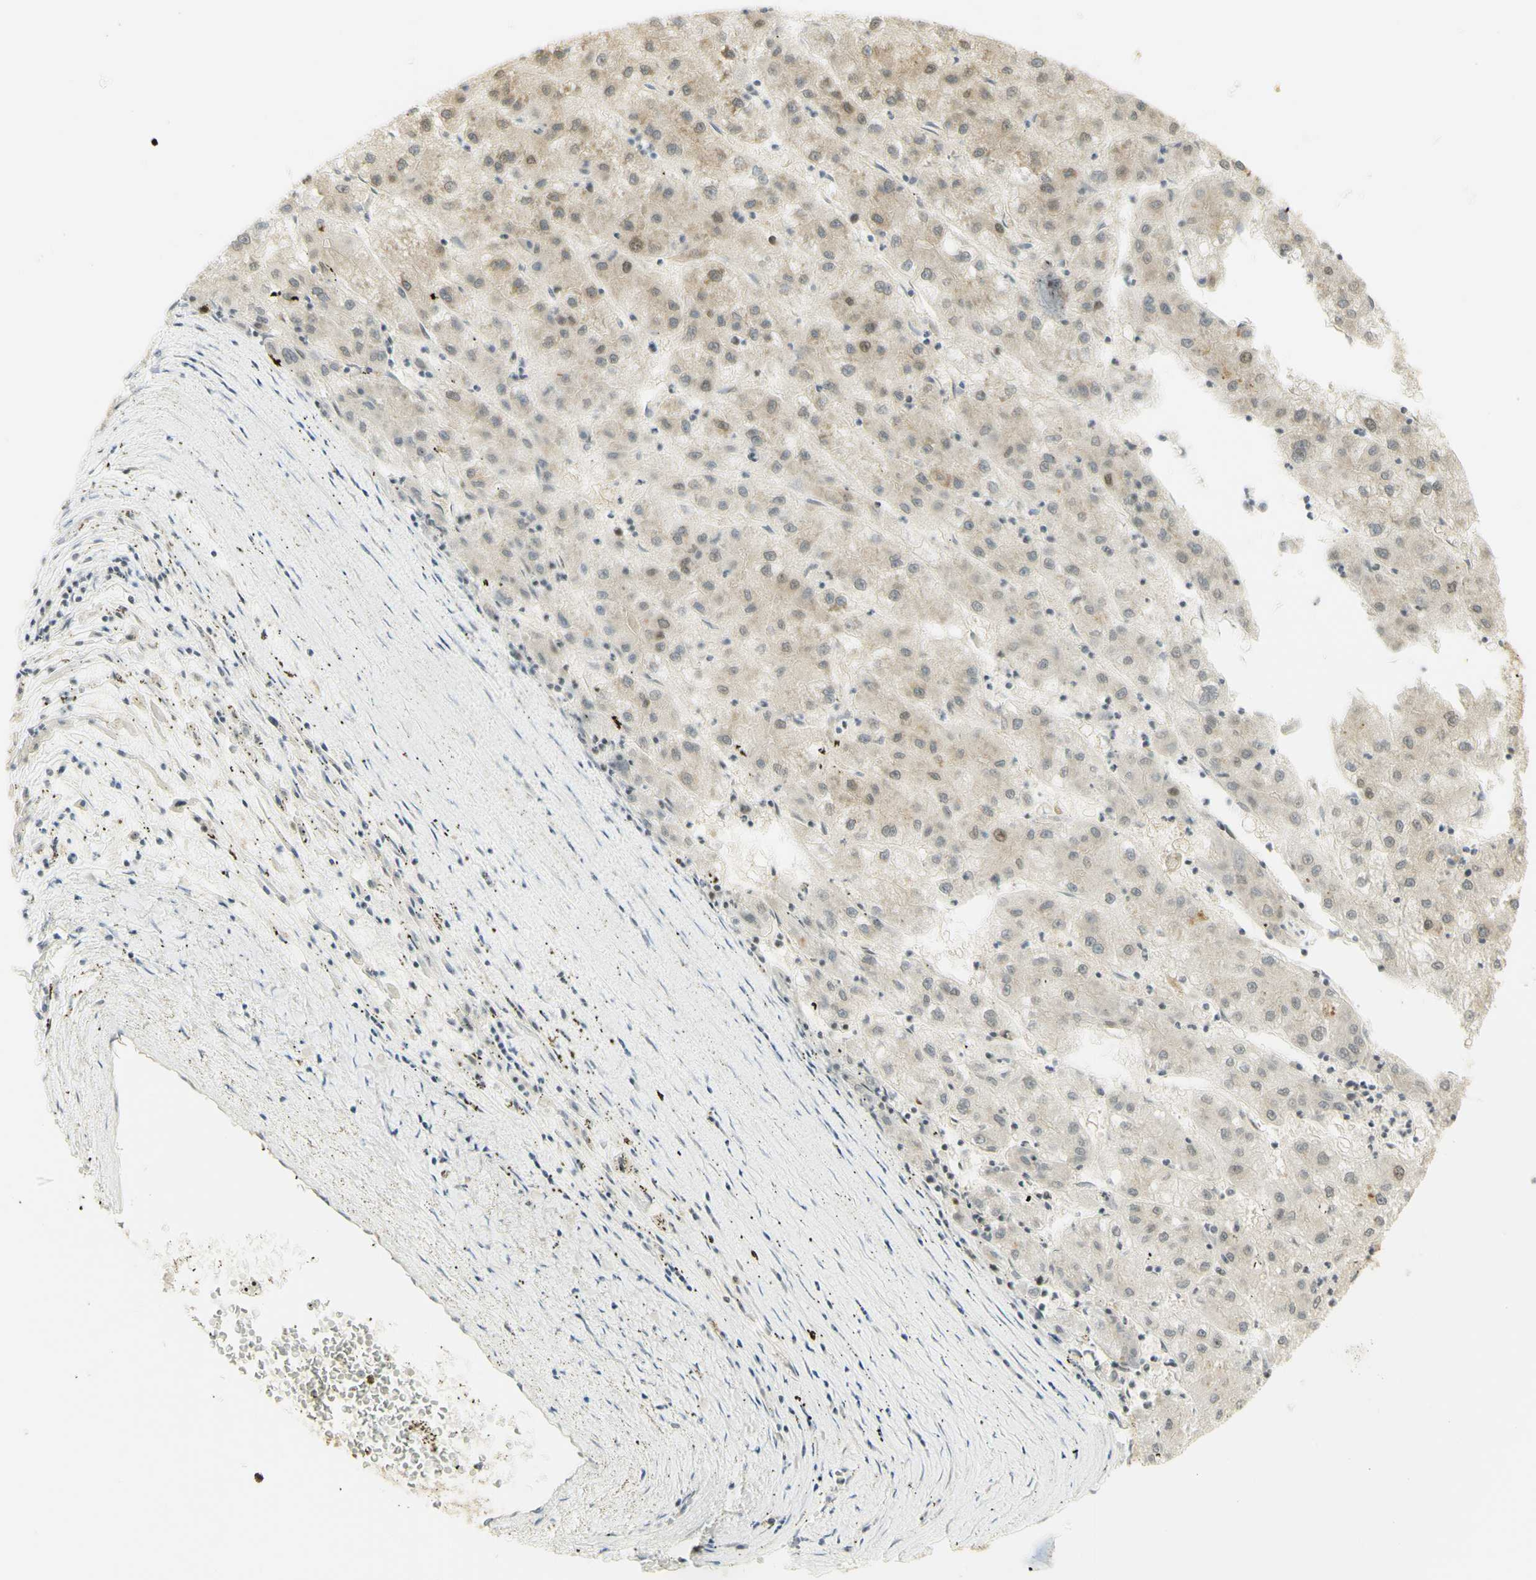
{"staining": {"intensity": "weak", "quantity": ">75%", "location": "cytoplasmic/membranous,nuclear"}, "tissue": "liver cancer", "cell_type": "Tumor cells", "image_type": "cancer", "snomed": [{"axis": "morphology", "description": "Carcinoma, Hepatocellular, NOS"}, {"axis": "topography", "description": "Liver"}], "caption": "Tumor cells demonstrate low levels of weak cytoplasmic/membranous and nuclear staining in about >75% of cells in liver cancer (hepatocellular carcinoma).", "gene": "KIF11", "patient": {"sex": "male", "age": 72}}